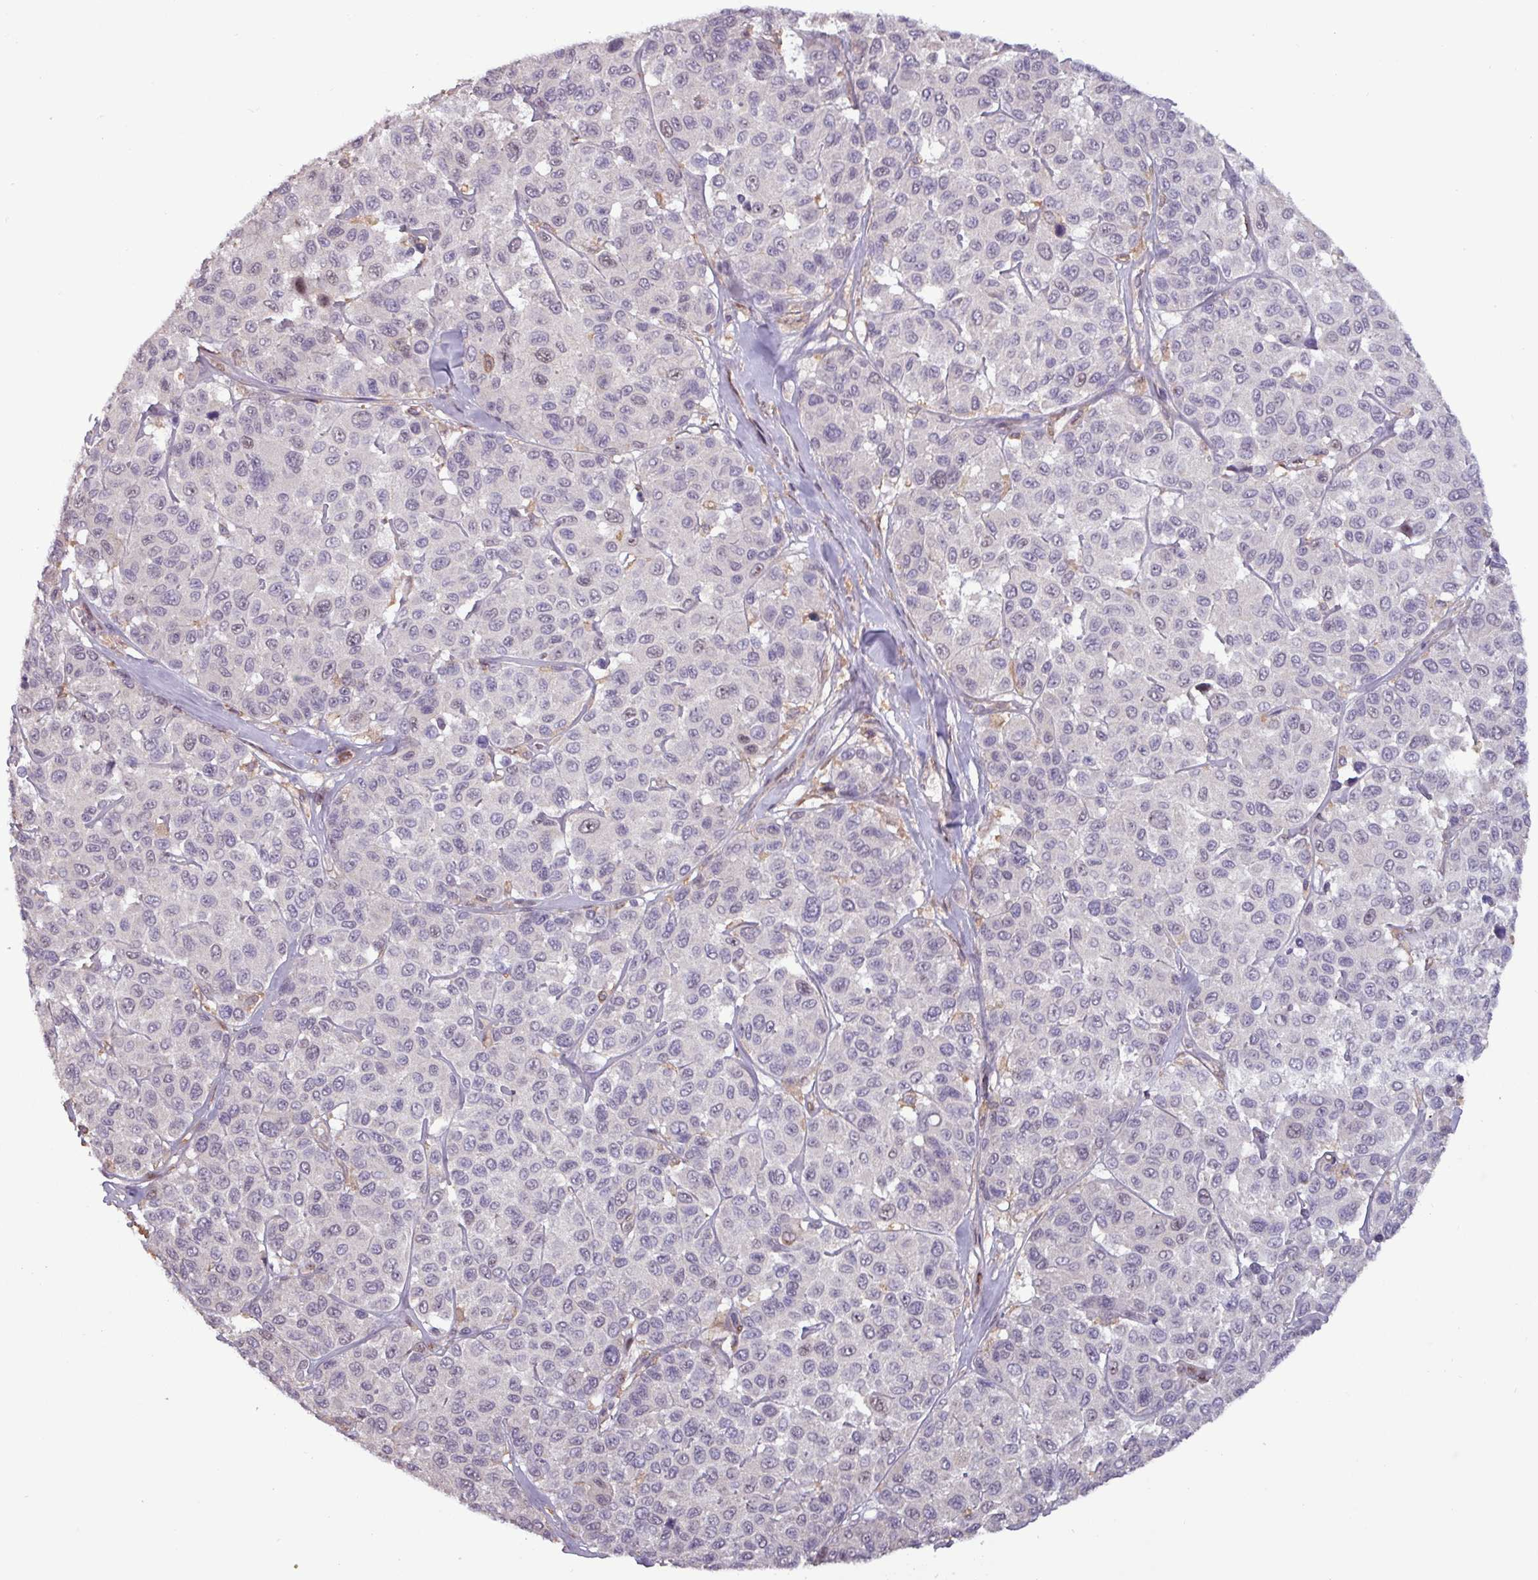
{"staining": {"intensity": "weak", "quantity": "<25%", "location": "nuclear"}, "tissue": "melanoma", "cell_type": "Tumor cells", "image_type": "cancer", "snomed": [{"axis": "morphology", "description": "Malignant melanoma, NOS"}, {"axis": "topography", "description": "Skin"}], "caption": "A photomicrograph of malignant melanoma stained for a protein demonstrates no brown staining in tumor cells.", "gene": "PRRX1", "patient": {"sex": "female", "age": 66}}